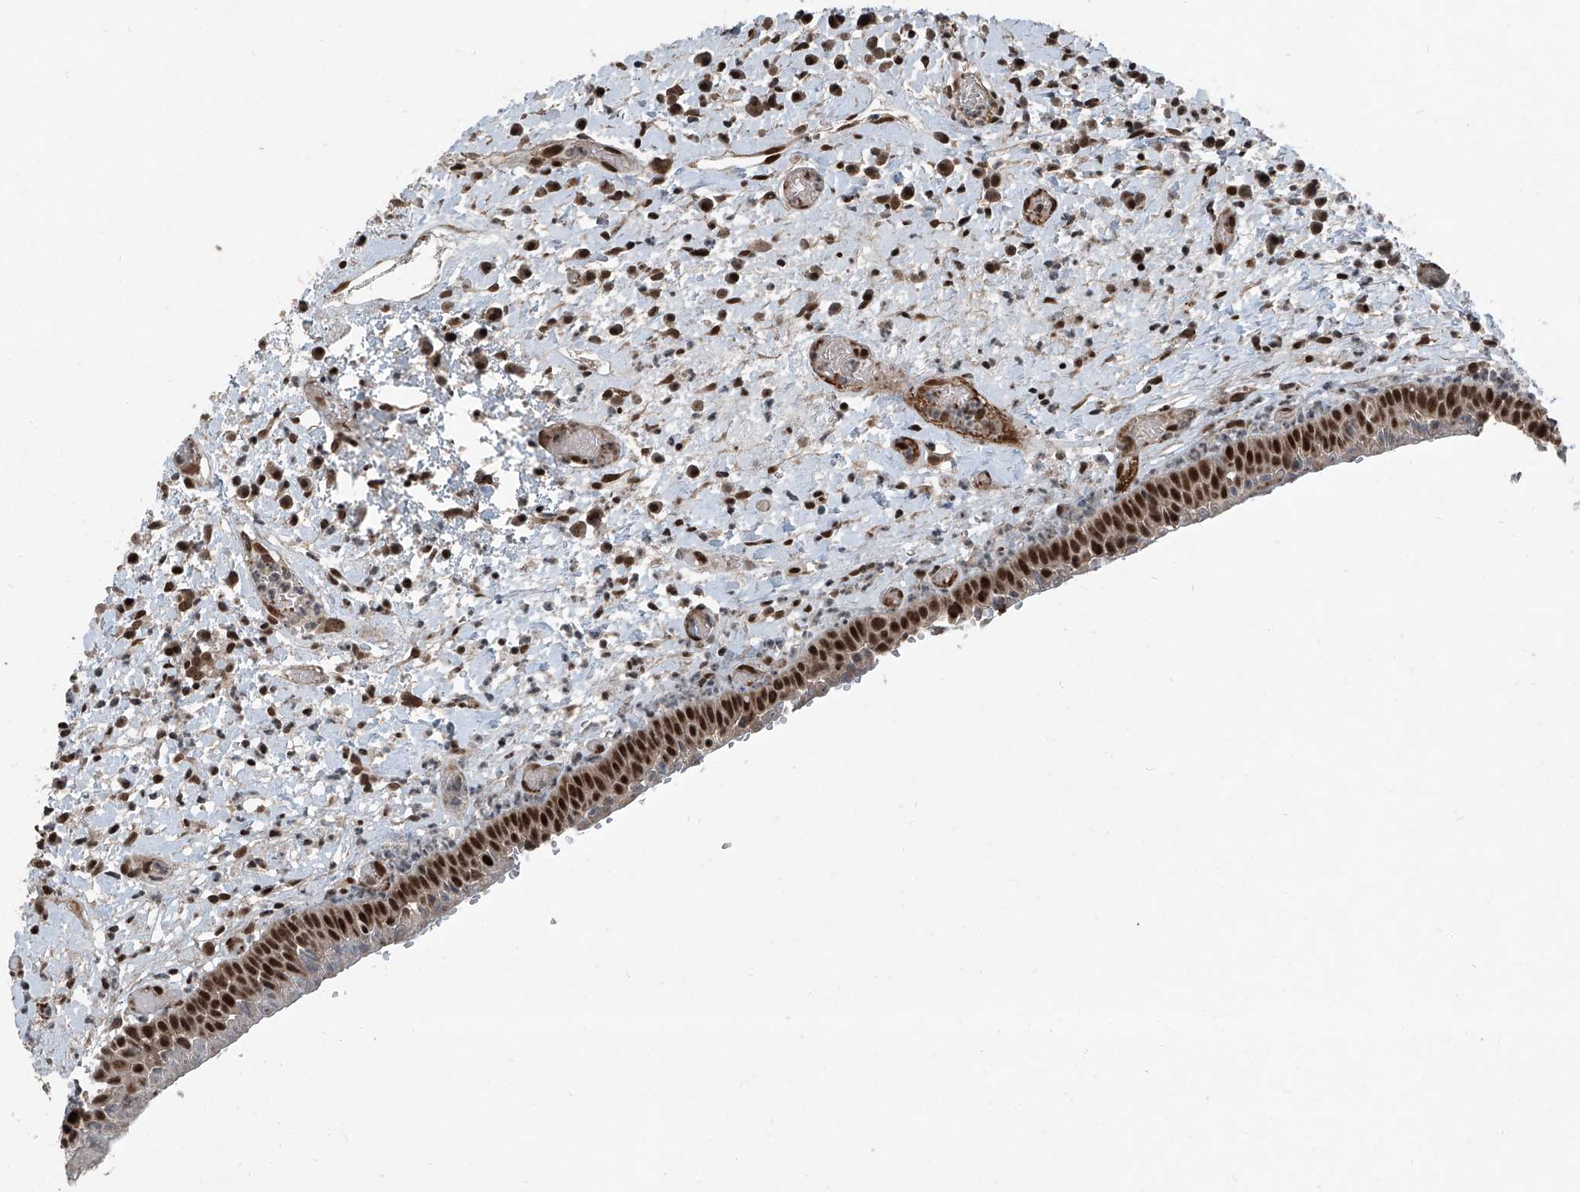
{"staining": {"intensity": "strong", "quantity": ">75%", "location": "nuclear"}, "tissue": "oral mucosa", "cell_type": "Squamous epithelial cells", "image_type": "normal", "snomed": [{"axis": "morphology", "description": "Normal tissue, NOS"}, {"axis": "topography", "description": "Oral tissue"}], "caption": "The image displays a brown stain indicating the presence of a protein in the nuclear of squamous epithelial cells in oral mucosa. The staining was performed using DAB, with brown indicating positive protein expression. Nuclei are stained blue with hematoxylin.", "gene": "ZNF570", "patient": {"sex": "female", "age": 76}}